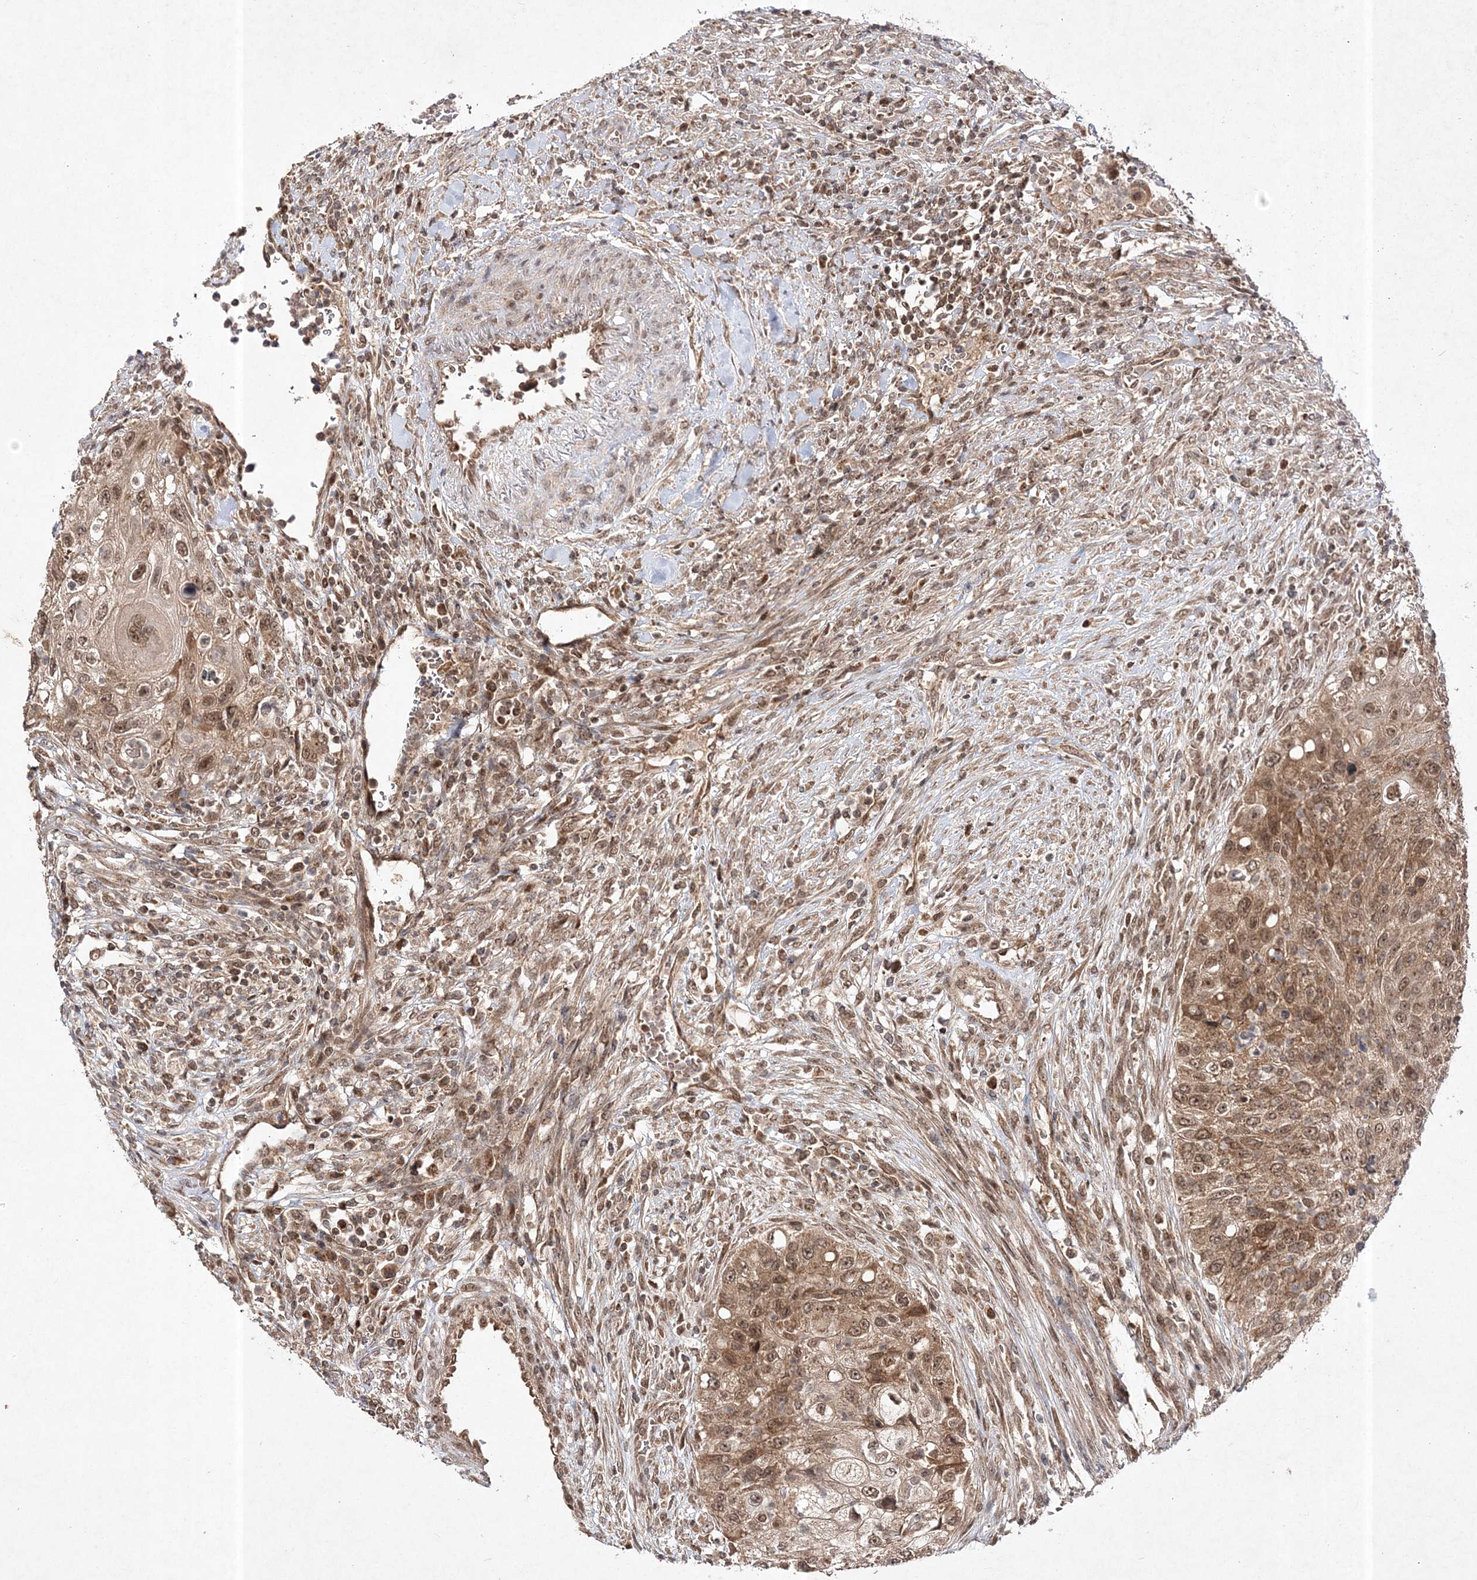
{"staining": {"intensity": "moderate", "quantity": ">75%", "location": "cytoplasmic/membranous,nuclear"}, "tissue": "urothelial cancer", "cell_type": "Tumor cells", "image_type": "cancer", "snomed": [{"axis": "morphology", "description": "Urothelial carcinoma, High grade"}, {"axis": "topography", "description": "Urinary bladder"}], "caption": "Immunohistochemistry (IHC) (DAB (3,3'-diaminobenzidine)) staining of urothelial cancer displays moderate cytoplasmic/membranous and nuclear protein staining in about >75% of tumor cells.", "gene": "NIF3L1", "patient": {"sex": "female", "age": 60}}